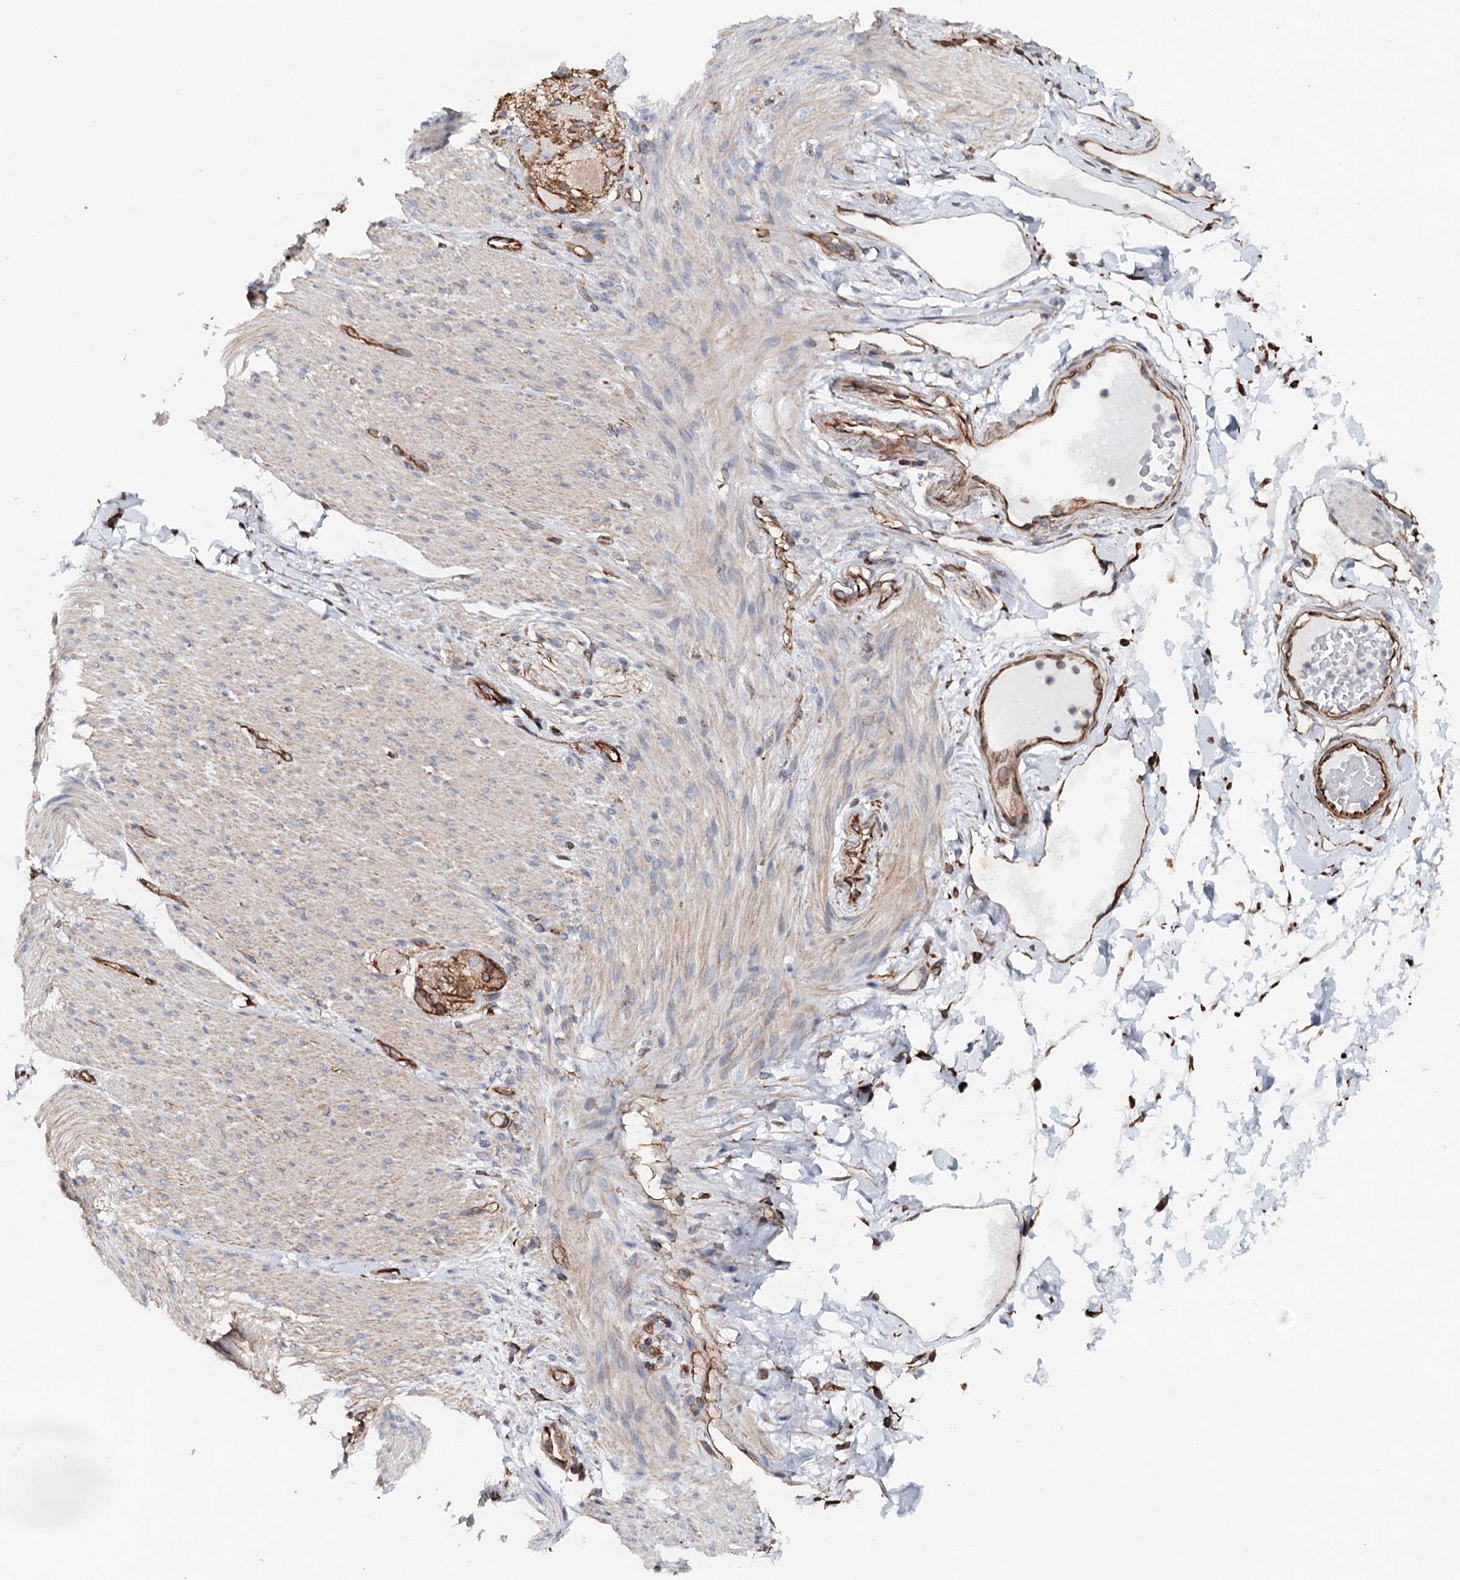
{"staining": {"intensity": "moderate", "quantity": ">75%", "location": "cytoplasmic/membranous"}, "tissue": "adipose tissue", "cell_type": "Adipocytes", "image_type": "normal", "snomed": [{"axis": "morphology", "description": "Normal tissue, NOS"}, {"axis": "topography", "description": "Colon"}, {"axis": "topography", "description": "Peripheral nerve tissue"}], "caption": "Adipocytes show medium levels of moderate cytoplasmic/membranous expression in approximately >75% of cells in unremarkable adipose tissue.", "gene": "SYNPO", "patient": {"sex": "female", "age": 61}}